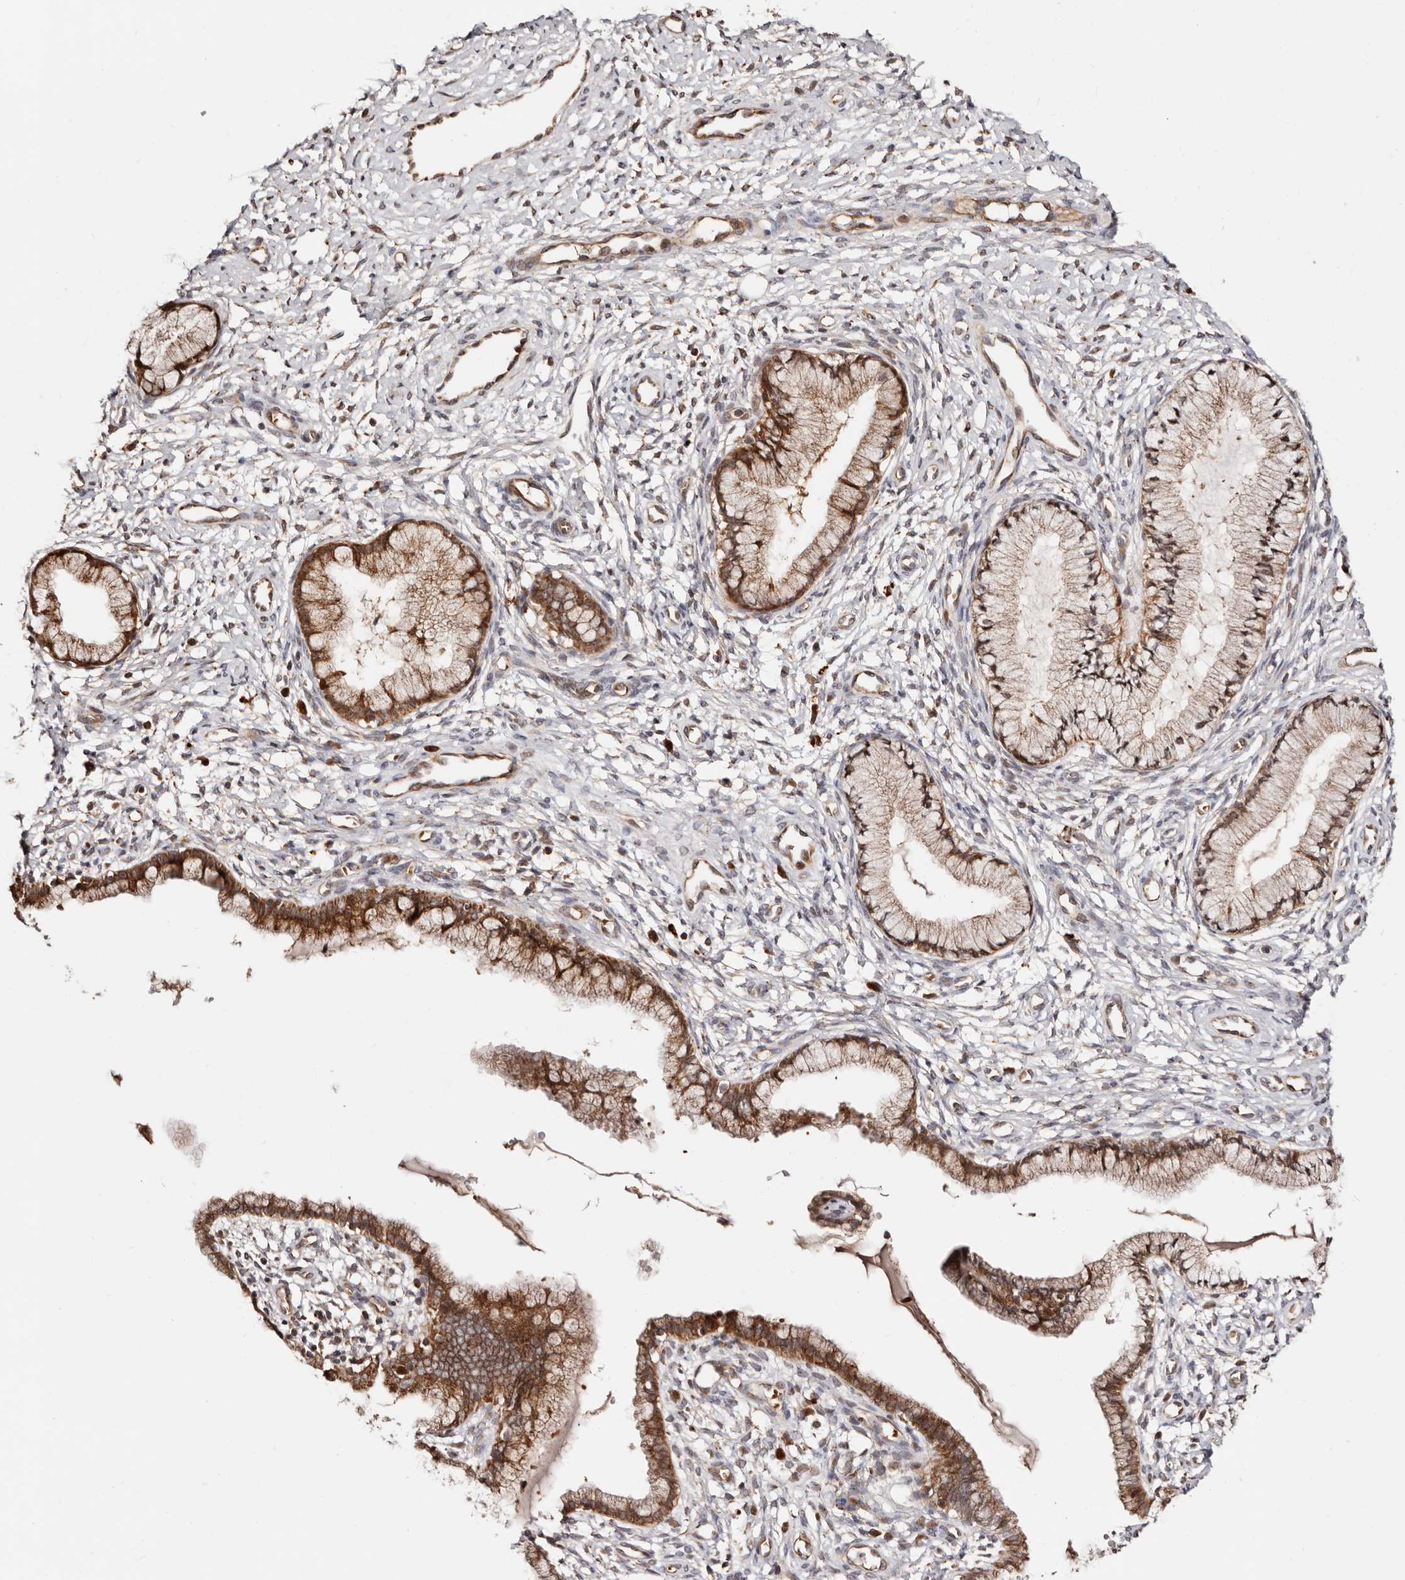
{"staining": {"intensity": "strong", "quantity": ">75%", "location": "cytoplasmic/membranous,nuclear"}, "tissue": "cervix", "cell_type": "Glandular cells", "image_type": "normal", "snomed": [{"axis": "morphology", "description": "Normal tissue, NOS"}, {"axis": "topography", "description": "Cervix"}], "caption": "Immunohistochemical staining of benign human cervix demonstrates strong cytoplasmic/membranous,nuclear protein staining in approximately >75% of glandular cells.", "gene": "PTPN22", "patient": {"sex": "female", "age": 36}}